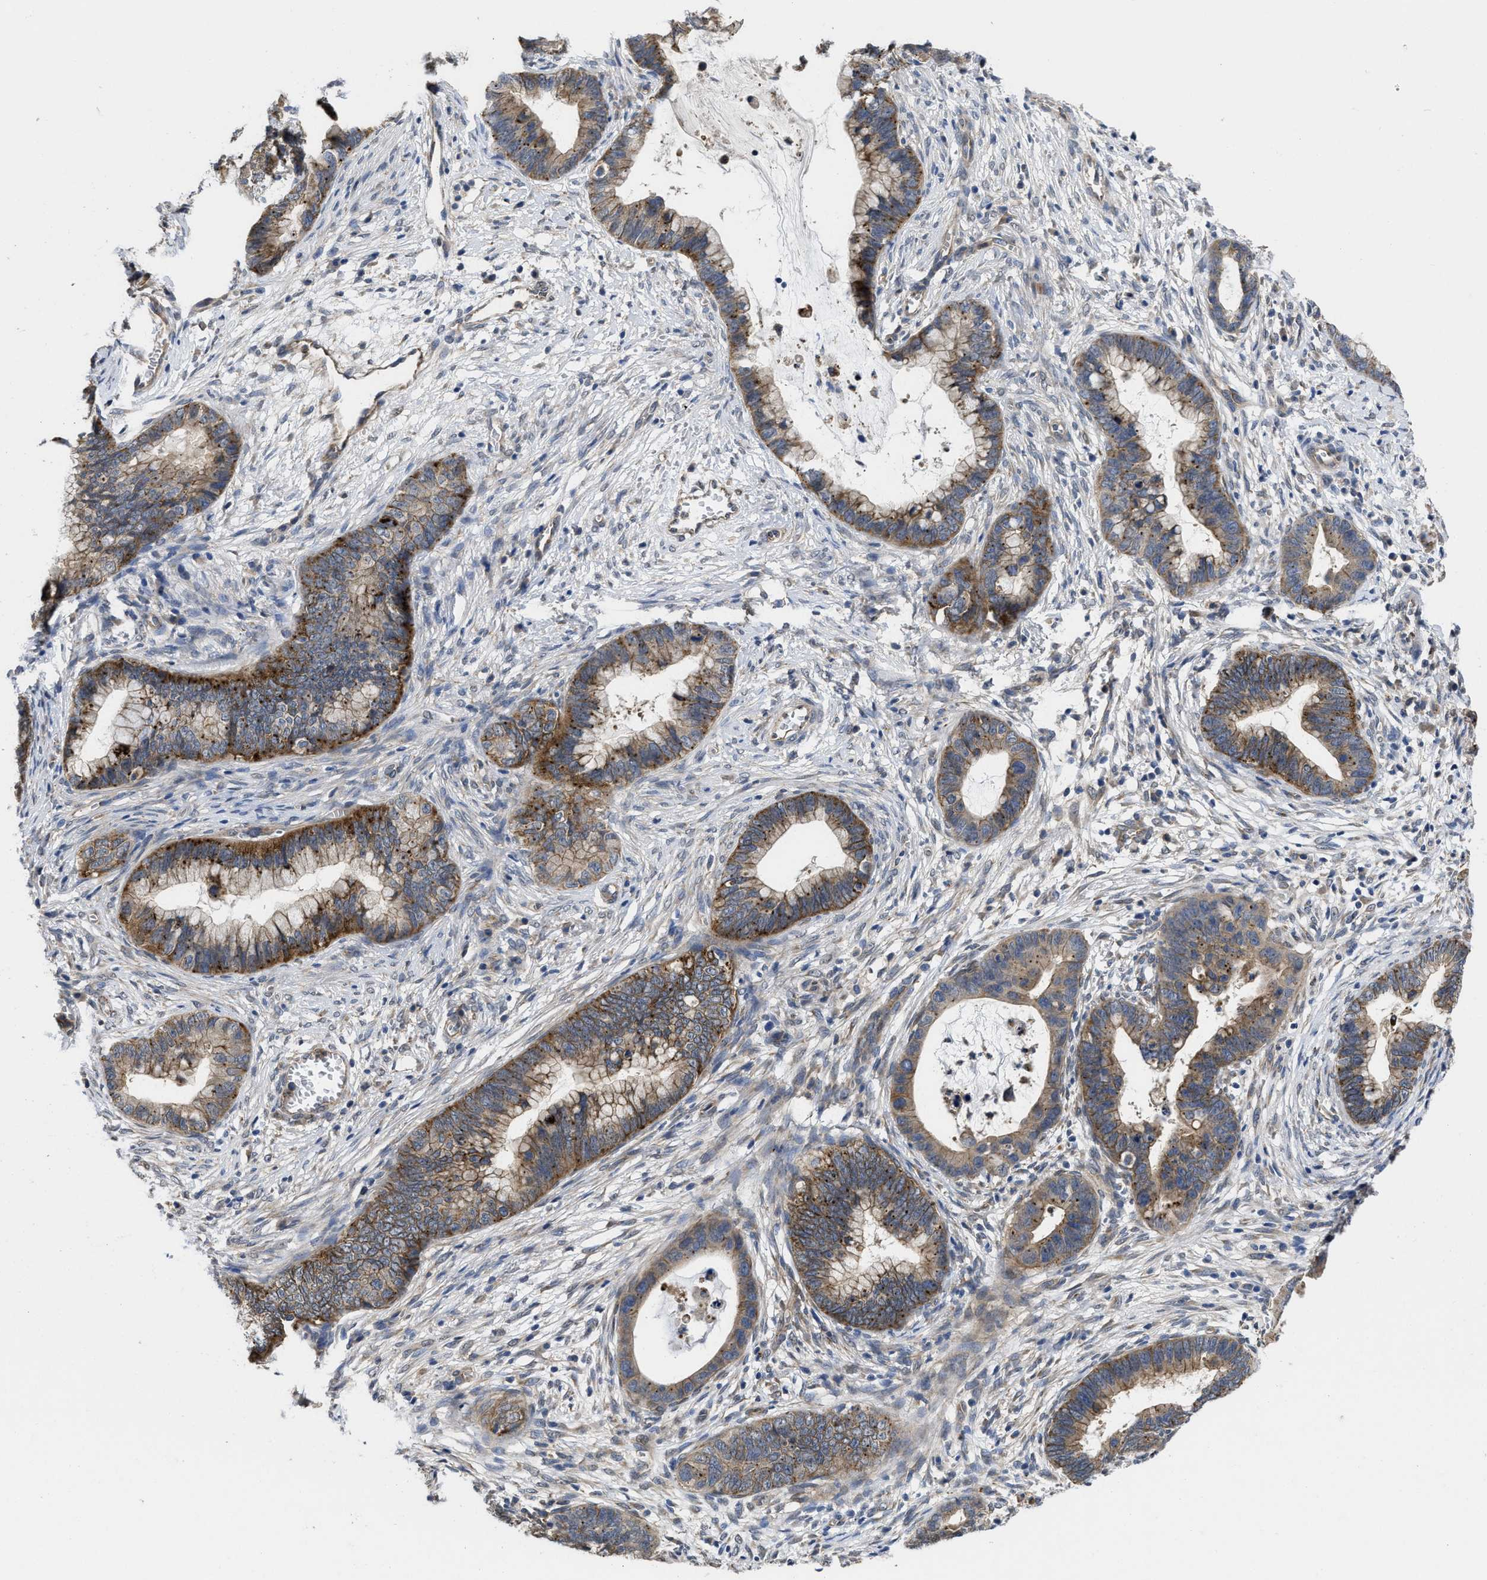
{"staining": {"intensity": "moderate", "quantity": ">75%", "location": "cytoplasmic/membranous"}, "tissue": "cervical cancer", "cell_type": "Tumor cells", "image_type": "cancer", "snomed": [{"axis": "morphology", "description": "Adenocarcinoma, NOS"}, {"axis": "topography", "description": "Cervix"}], "caption": "DAB (3,3'-diaminobenzidine) immunohistochemical staining of adenocarcinoma (cervical) displays moderate cytoplasmic/membranous protein staining in approximately >75% of tumor cells.", "gene": "PKD2", "patient": {"sex": "female", "age": 44}}